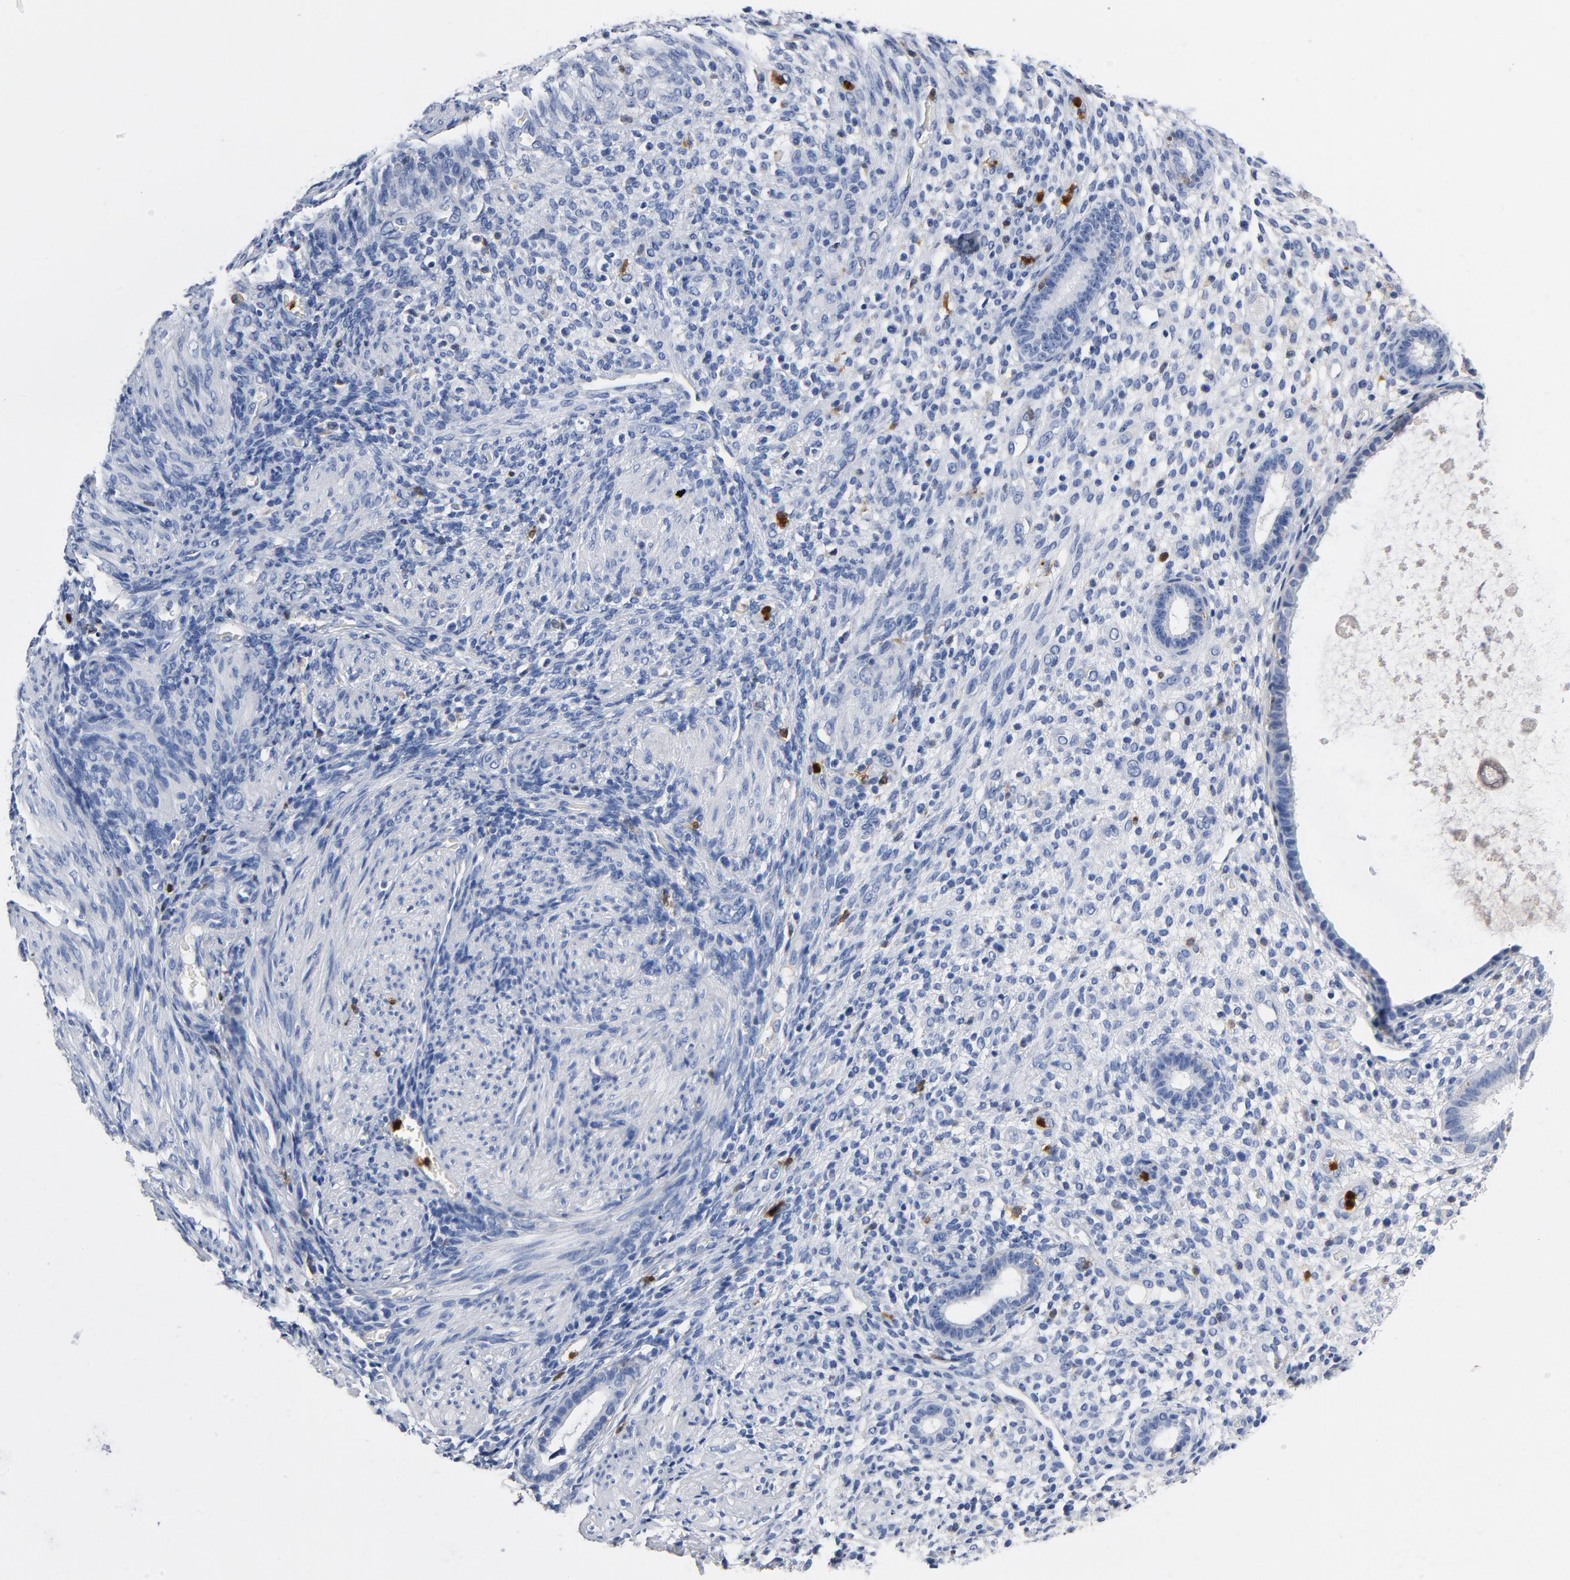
{"staining": {"intensity": "moderate", "quantity": "<25%", "location": "cytoplasmic/membranous,nuclear"}, "tissue": "endometrium", "cell_type": "Cells in endometrial stroma", "image_type": "normal", "snomed": [{"axis": "morphology", "description": "Normal tissue, NOS"}, {"axis": "topography", "description": "Endometrium"}], "caption": "Immunohistochemistry (IHC) (DAB) staining of benign human endometrium shows moderate cytoplasmic/membranous,nuclear protein positivity in approximately <25% of cells in endometrial stroma.", "gene": "NCF1", "patient": {"sex": "female", "age": 72}}